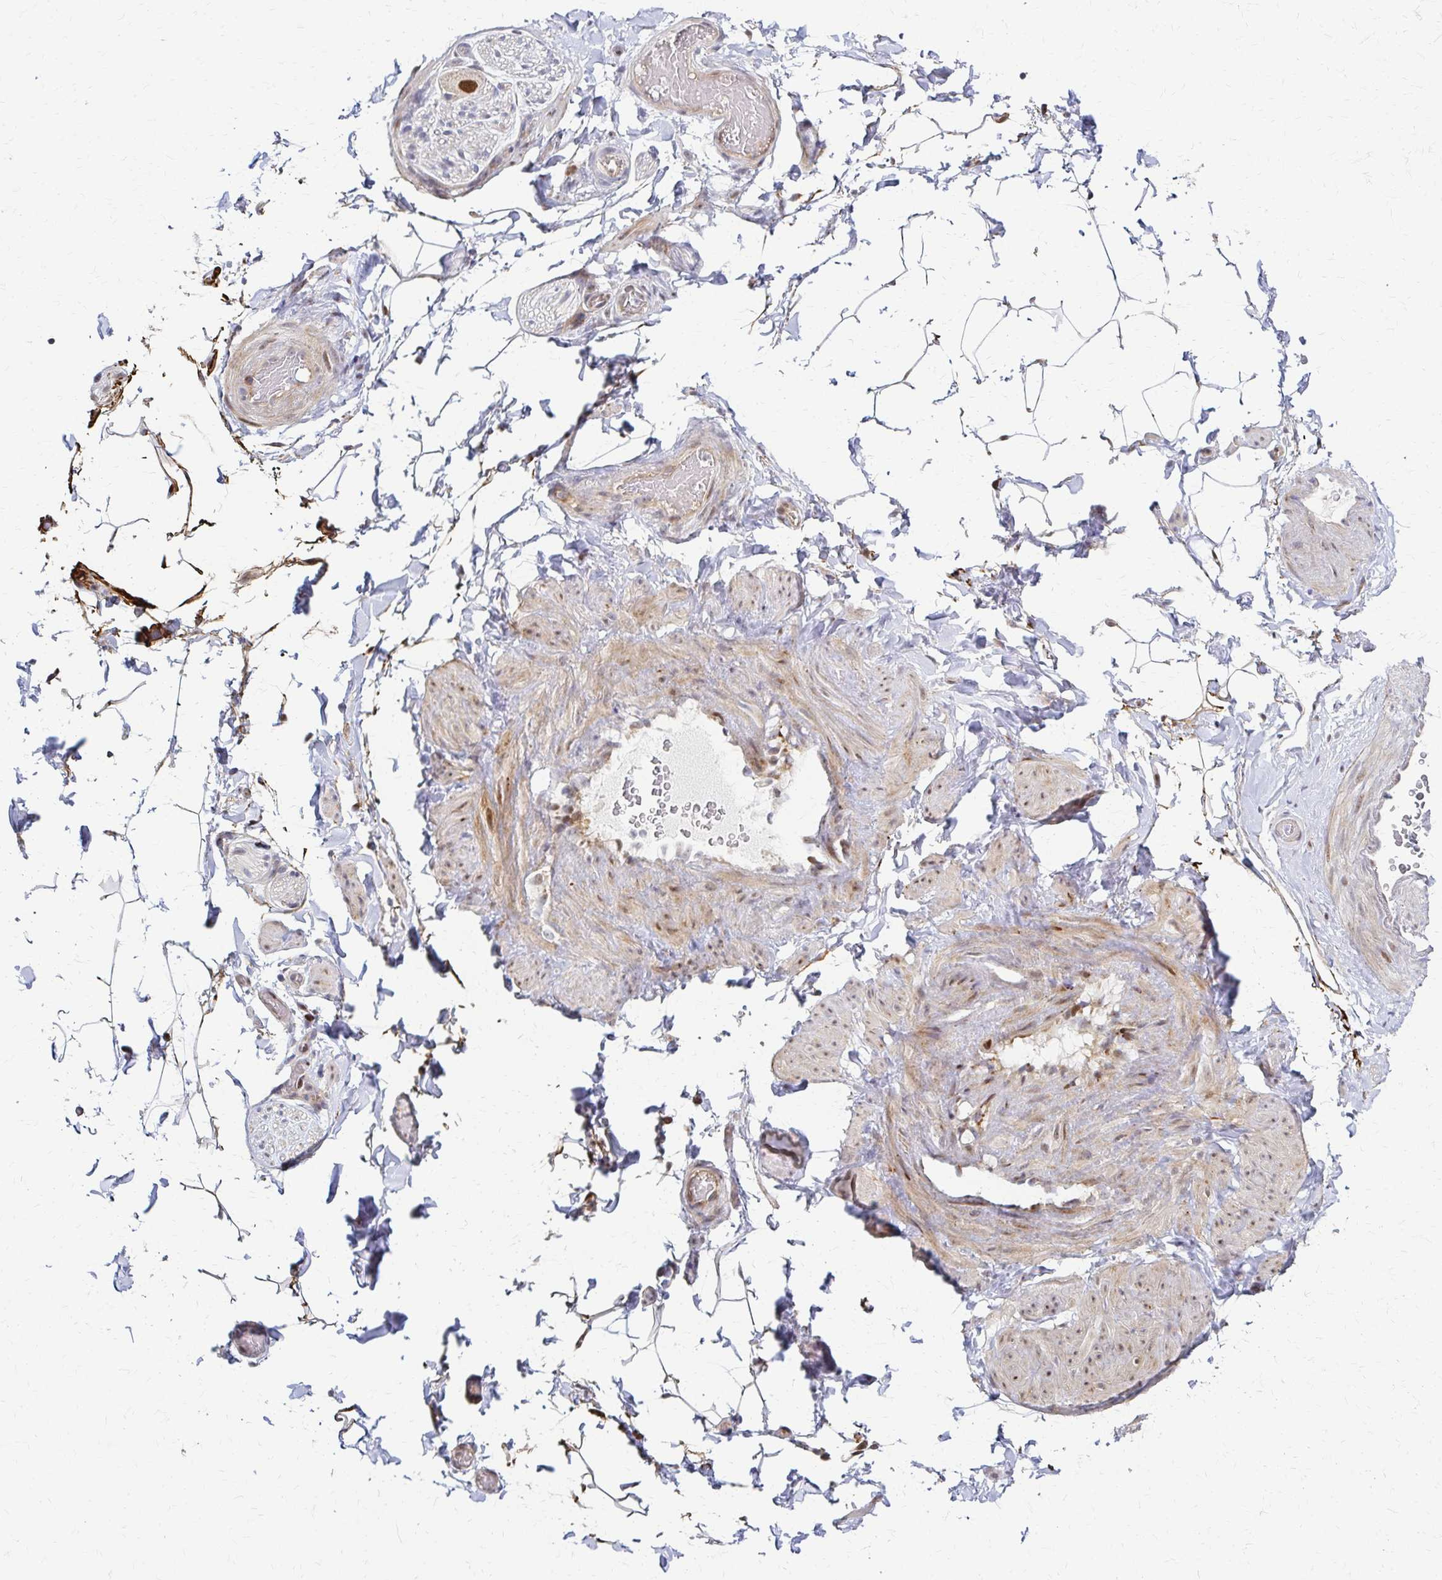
{"staining": {"intensity": "negative", "quantity": "none", "location": "none"}, "tissue": "adipose tissue", "cell_type": "Adipocytes", "image_type": "normal", "snomed": [{"axis": "morphology", "description": "Normal tissue, NOS"}, {"axis": "topography", "description": "Epididymis"}, {"axis": "topography", "description": "Peripheral nerve tissue"}], "caption": "There is no significant positivity in adipocytes of adipose tissue. (Immunohistochemistry, brightfield microscopy, high magnification).", "gene": "PSMD7", "patient": {"sex": "male", "age": 32}}